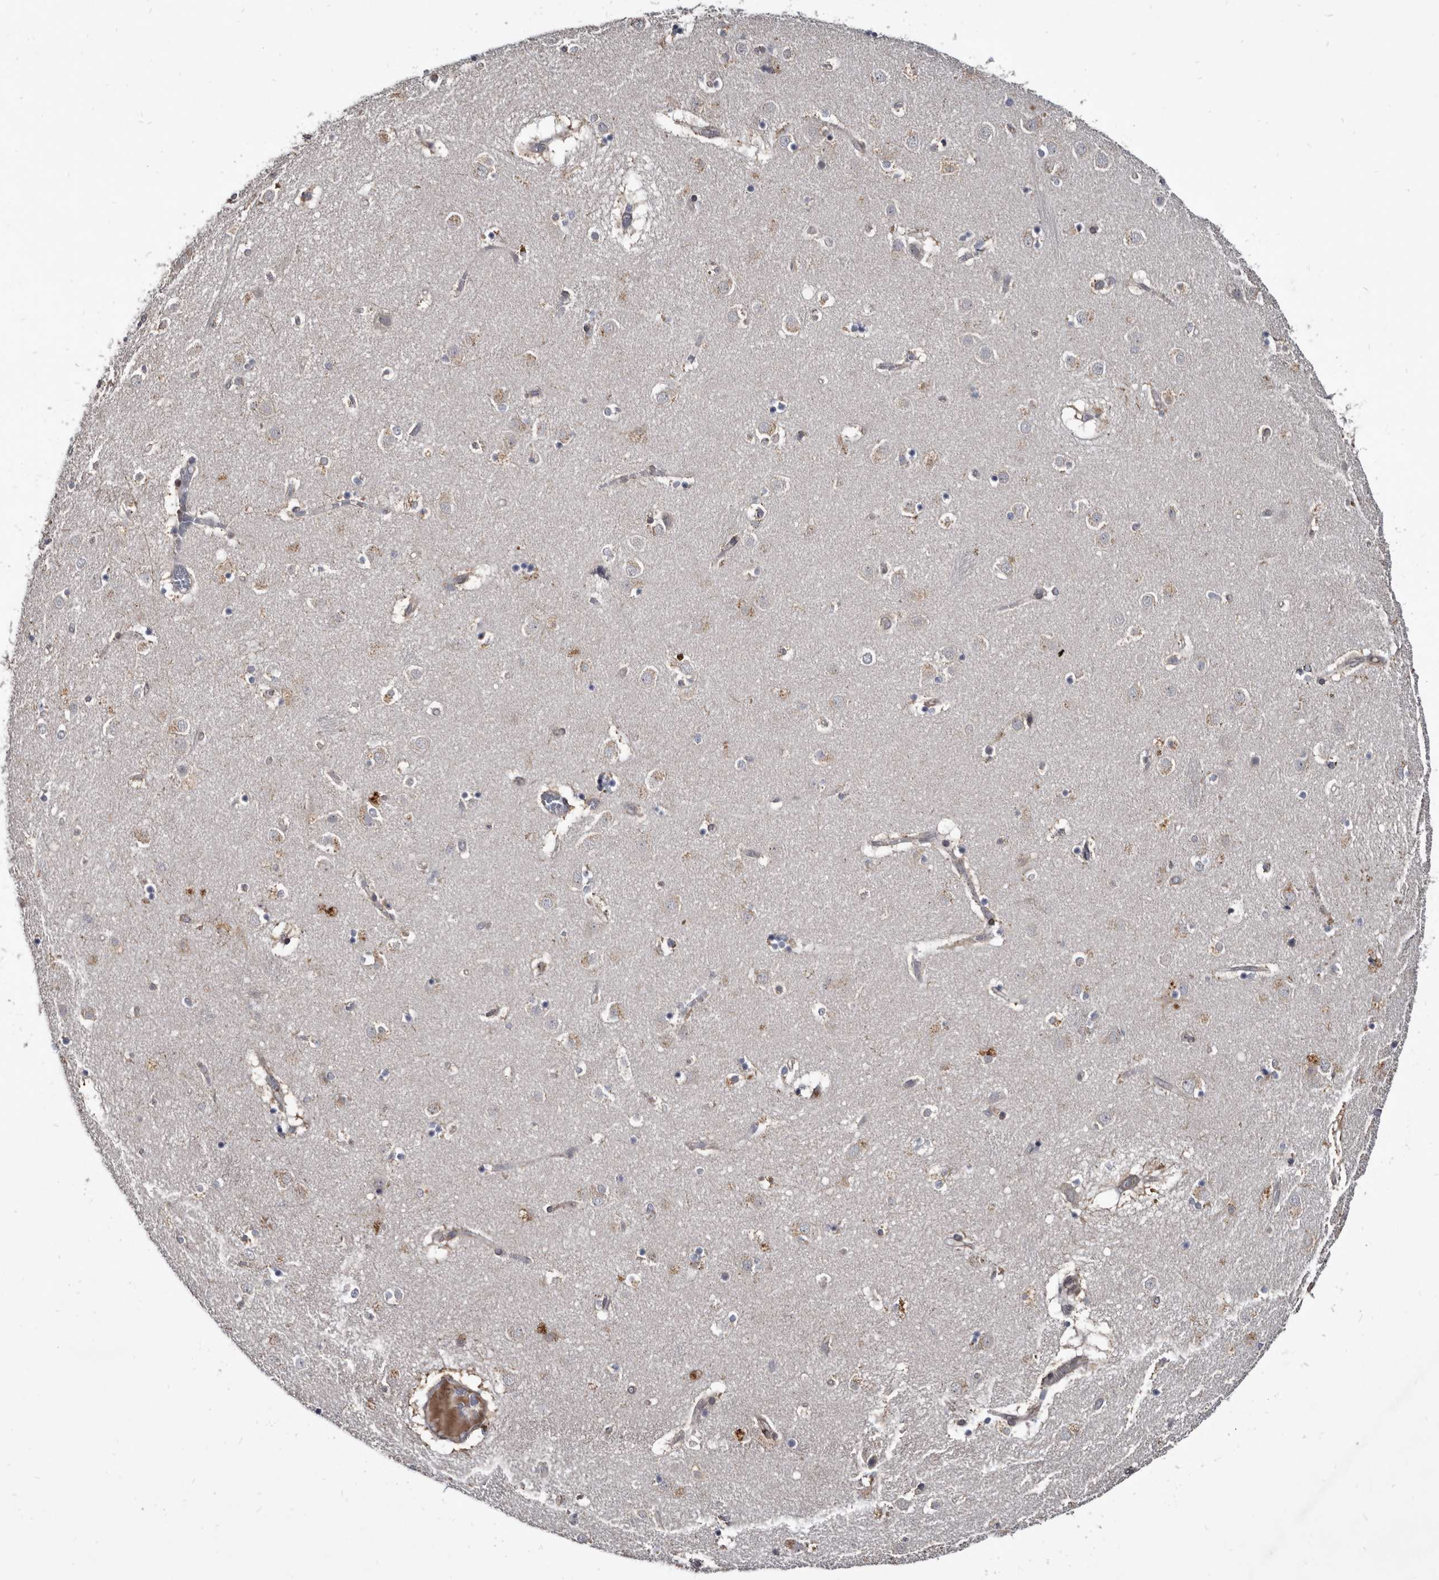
{"staining": {"intensity": "weak", "quantity": "<25%", "location": "cytoplasmic/membranous"}, "tissue": "caudate", "cell_type": "Glial cells", "image_type": "normal", "snomed": [{"axis": "morphology", "description": "Normal tissue, NOS"}, {"axis": "topography", "description": "Lateral ventricle wall"}], "caption": "IHC of unremarkable caudate reveals no positivity in glial cells. The staining is performed using DAB (3,3'-diaminobenzidine) brown chromogen with nuclei counter-stained in using hematoxylin.", "gene": "PROM1", "patient": {"sex": "male", "age": 70}}